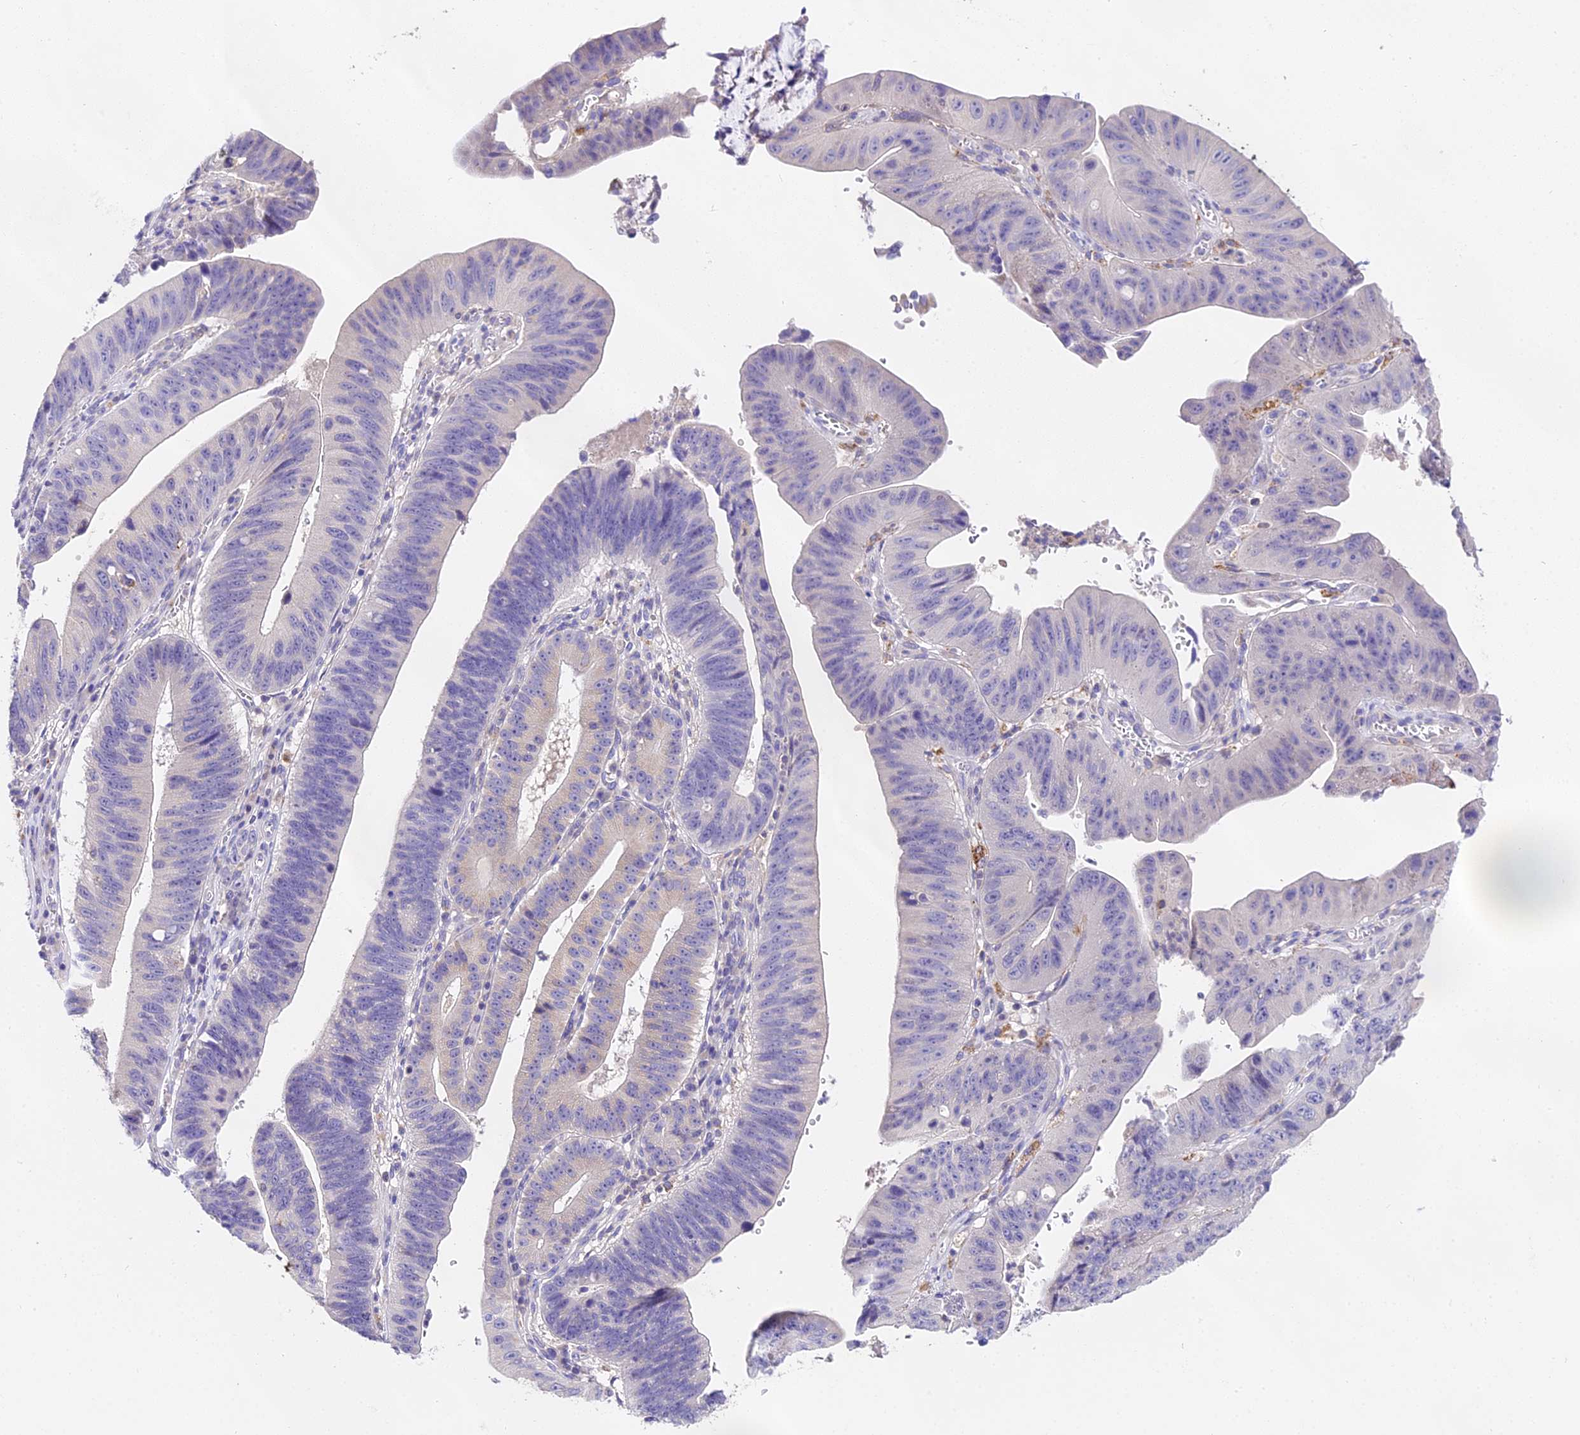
{"staining": {"intensity": "negative", "quantity": "none", "location": "none"}, "tissue": "stomach cancer", "cell_type": "Tumor cells", "image_type": "cancer", "snomed": [{"axis": "morphology", "description": "Adenocarcinoma, NOS"}, {"axis": "topography", "description": "Stomach"}], "caption": "This is an immunohistochemistry image of human stomach cancer. There is no staining in tumor cells.", "gene": "LYPD6", "patient": {"sex": "male", "age": 59}}